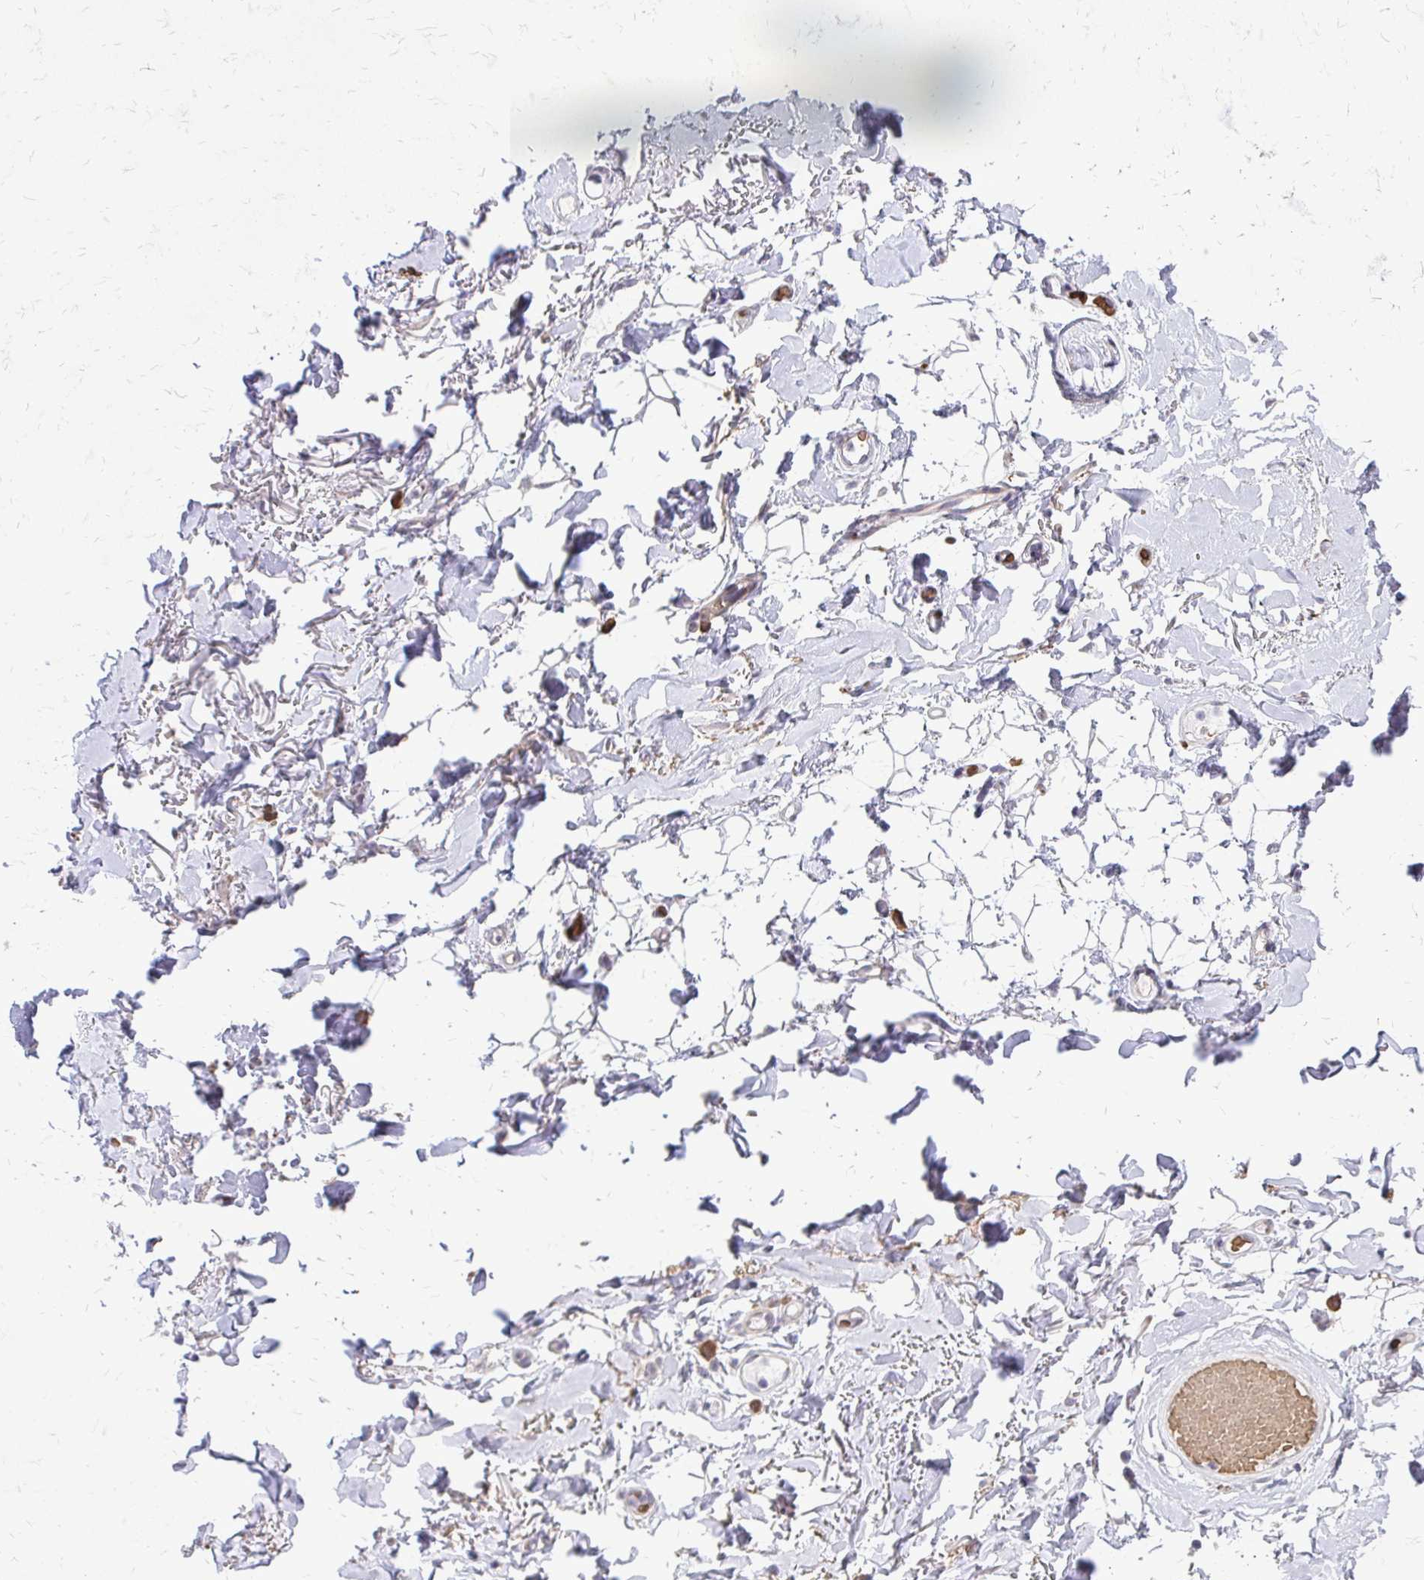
{"staining": {"intensity": "negative", "quantity": "none", "location": "none"}, "tissue": "adipose tissue", "cell_type": "Adipocytes", "image_type": "normal", "snomed": [{"axis": "morphology", "description": "Normal tissue, NOS"}, {"axis": "topography", "description": "Anal"}, {"axis": "topography", "description": "Peripheral nerve tissue"}], "caption": "There is no significant positivity in adipocytes of adipose tissue. (DAB (3,3'-diaminobenzidine) immunohistochemistry (IHC), high magnification).", "gene": "FUNDC2", "patient": {"sex": "male", "age": 78}}